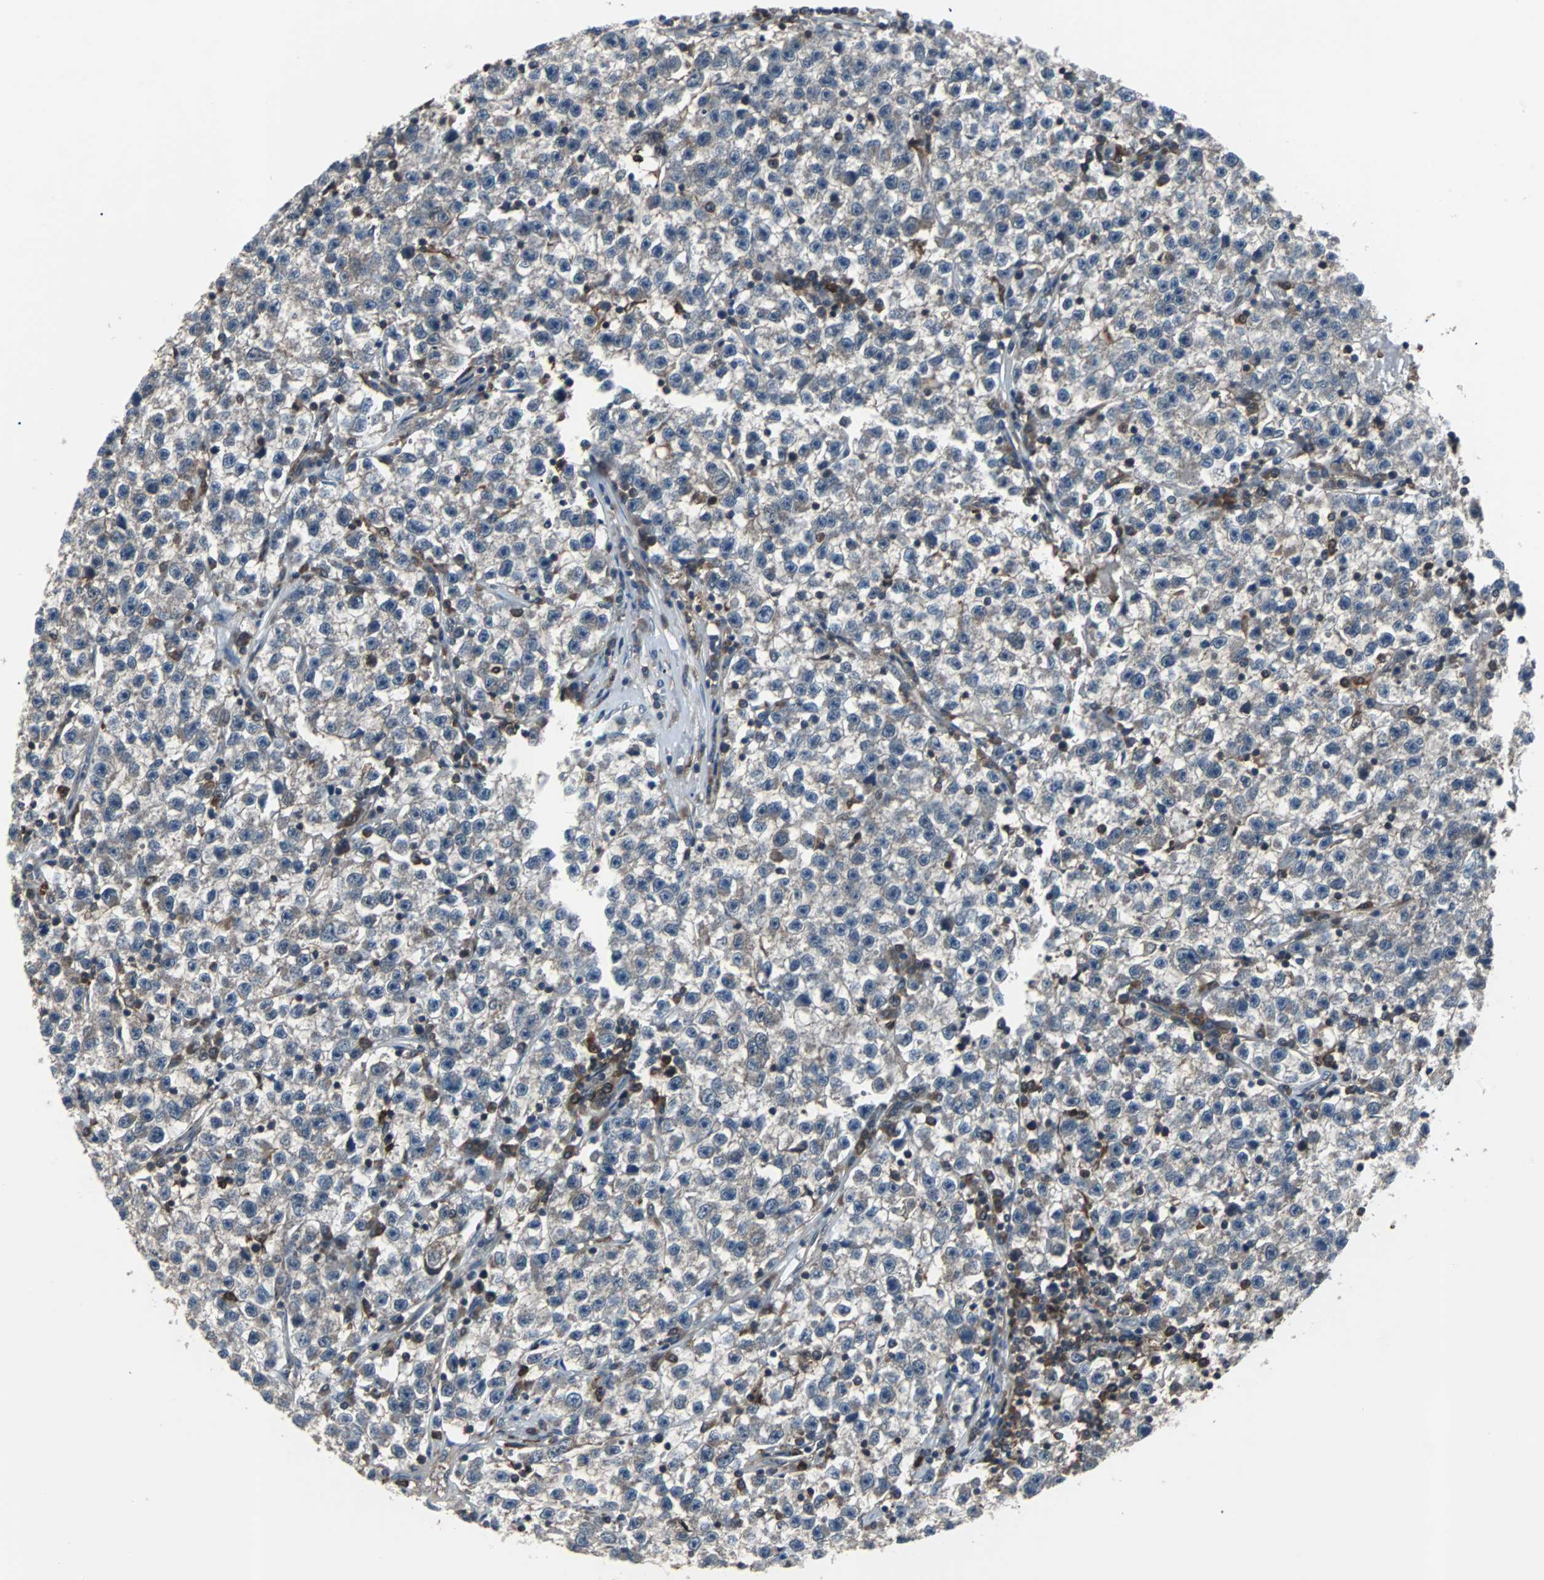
{"staining": {"intensity": "weak", "quantity": ">75%", "location": "cytoplasmic/membranous"}, "tissue": "testis cancer", "cell_type": "Tumor cells", "image_type": "cancer", "snomed": [{"axis": "morphology", "description": "Seminoma, NOS"}, {"axis": "topography", "description": "Testis"}], "caption": "Brown immunohistochemical staining in human testis cancer (seminoma) displays weak cytoplasmic/membranous staining in approximately >75% of tumor cells.", "gene": "PAK1", "patient": {"sex": "male", "age": 22}}